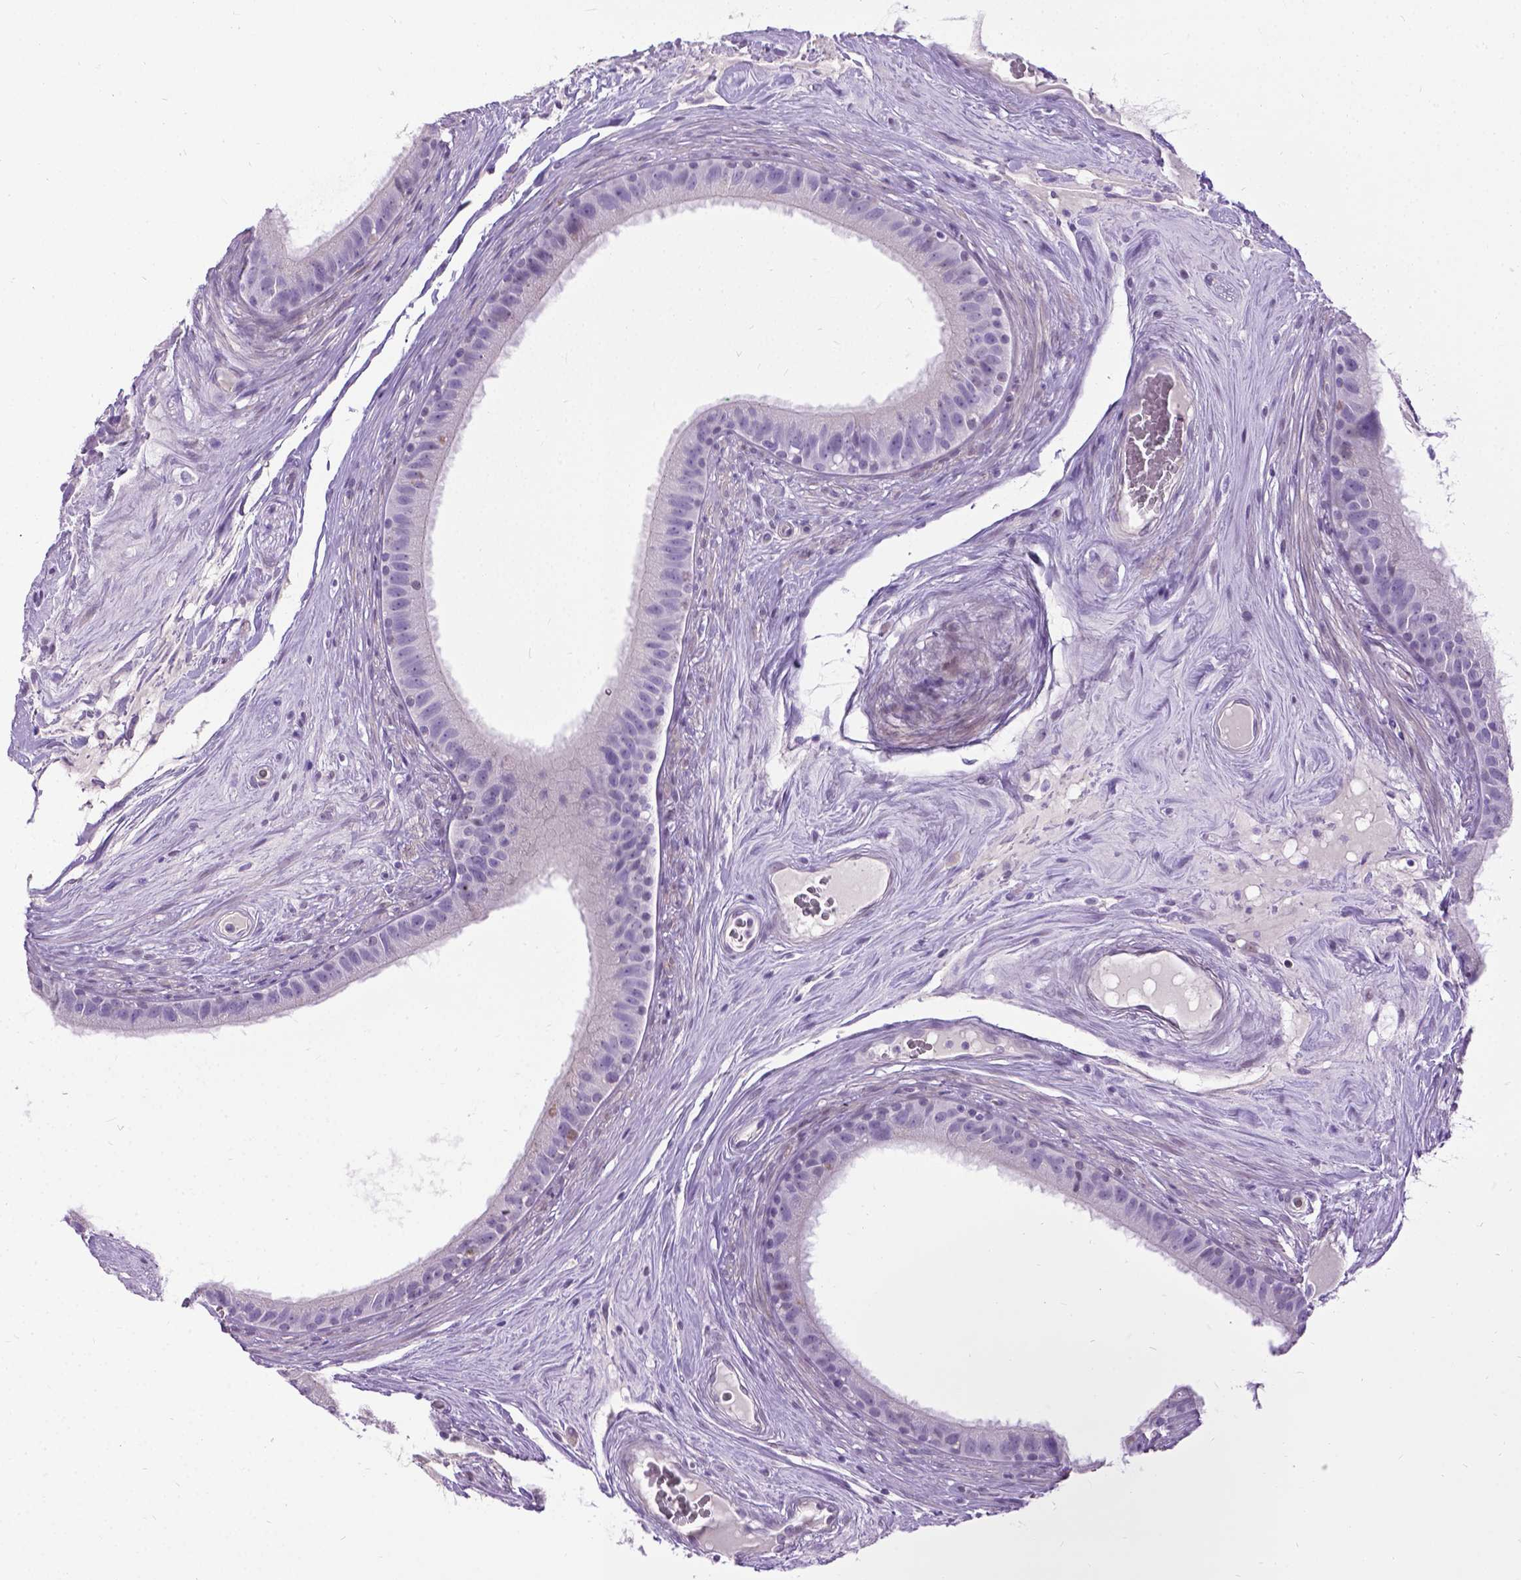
{"staining": {"intensity": "negative", "quantity": "none", "location": "none"}, "tissue": "epididymis", "cell_type": "Glandular cells", "image_type": "normal", "snomed": [{"axis": "morphology", "description": "Normal tissue, NOS"}, {"axis": "topography", "description": "Epididymis"}], "caption": "Immunohistochemistry (IHC) micrograph of normal human epididymis stained for a protein (brown), which shows no staining in glandular cells.", "gene": "PROB1", "patient": {"sex": "male", "age": 59}}